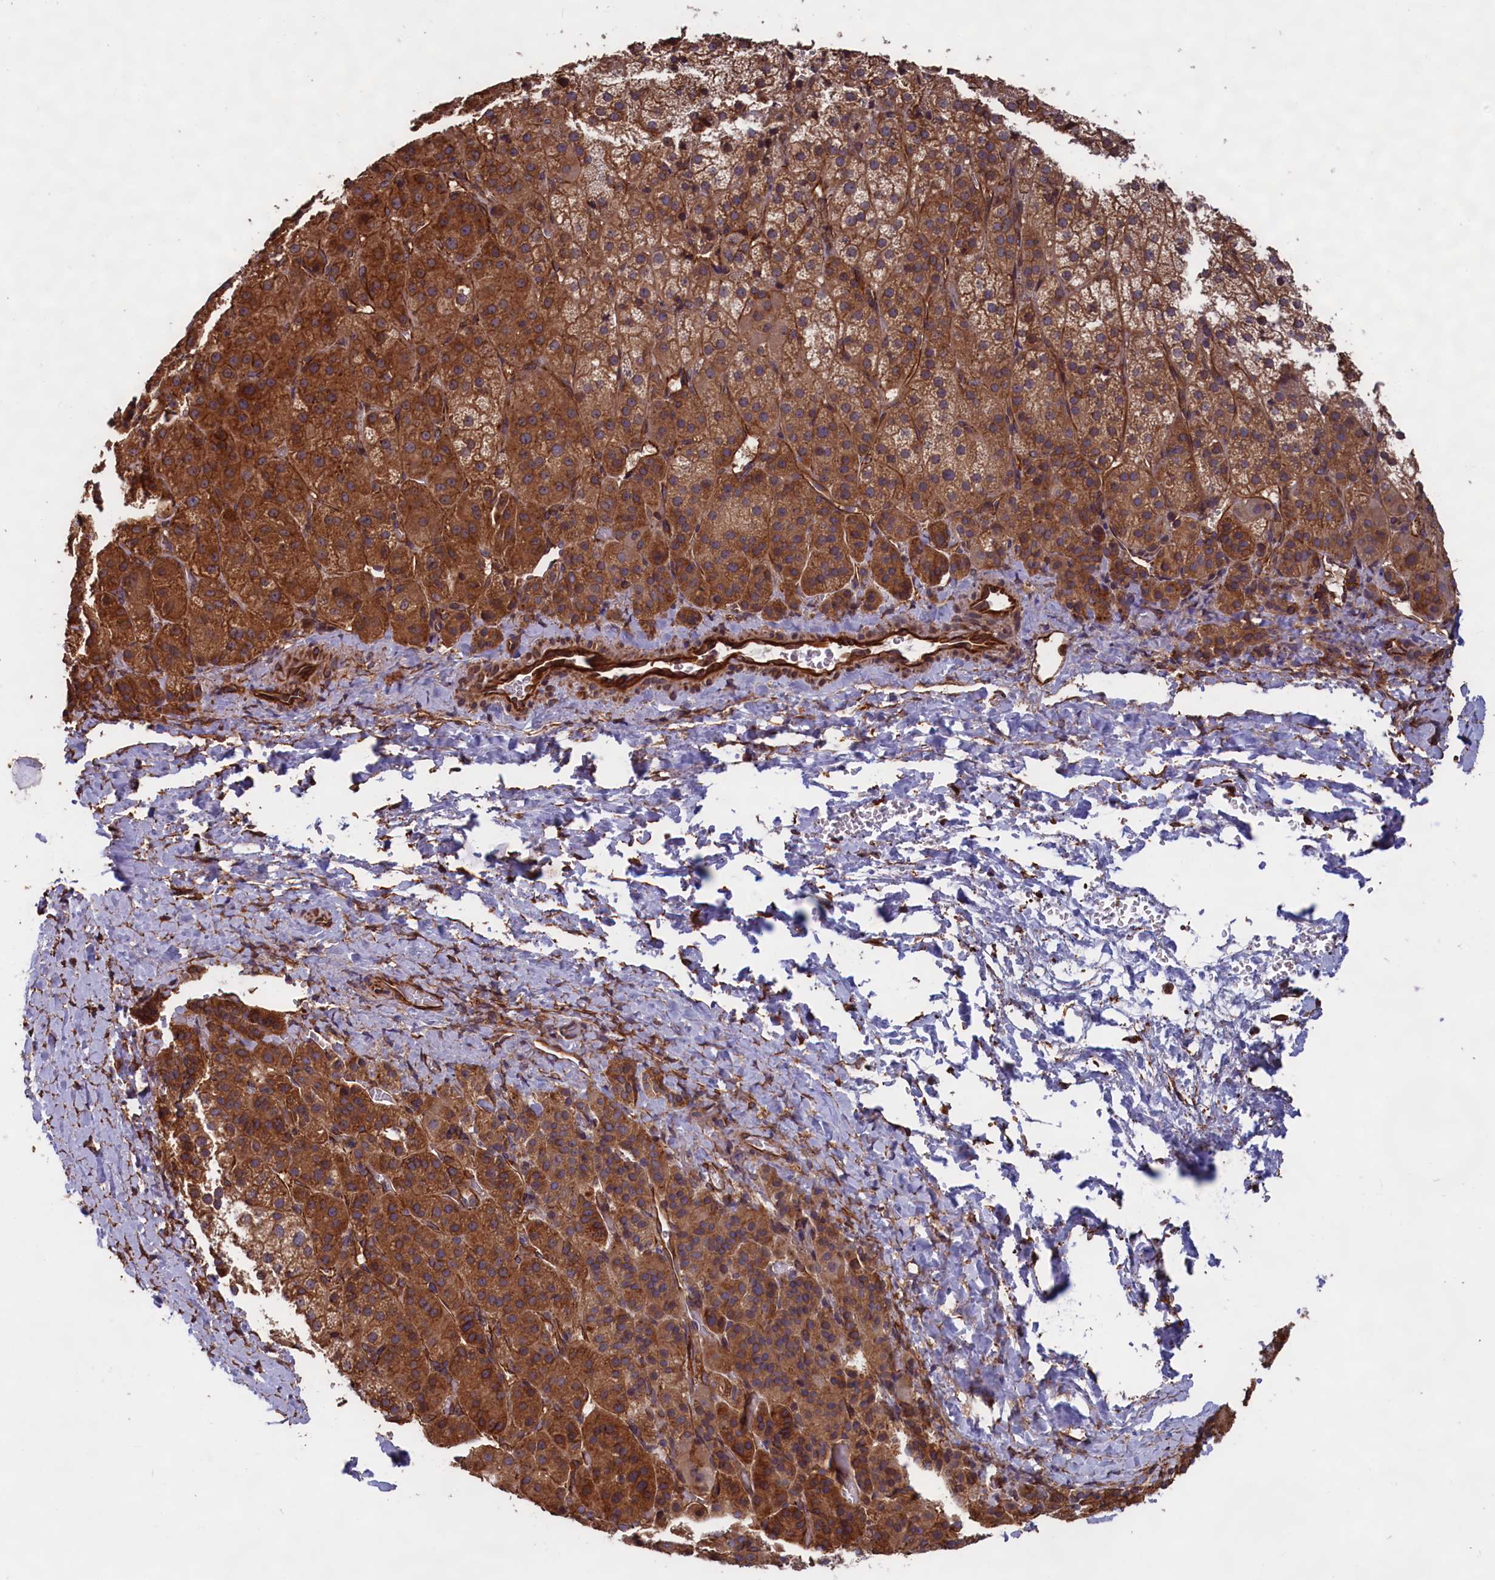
{"staining": {"intensity": "strong", "quantity": "25%-75%", "location": "cytoplasmic/membranous"}, "tissue": "adrenal gland", "cell_type": "Glandular cells", "image_type": "normal", "snomed": [{"axis": "morphology", "description": "Normal tissue, NOS"}, {"axis": "topography", "description": "Adrenal gland"}], "caption": "Strong cytoplasmic/membranous expression for a protein is appreciated in approximately 25%-75% of glandular cells of unremarkable adrenal gland using immunohistochemistry (IHC).", "gene": "CCDC124", "patient": {"sex": "female", "age": 57}}